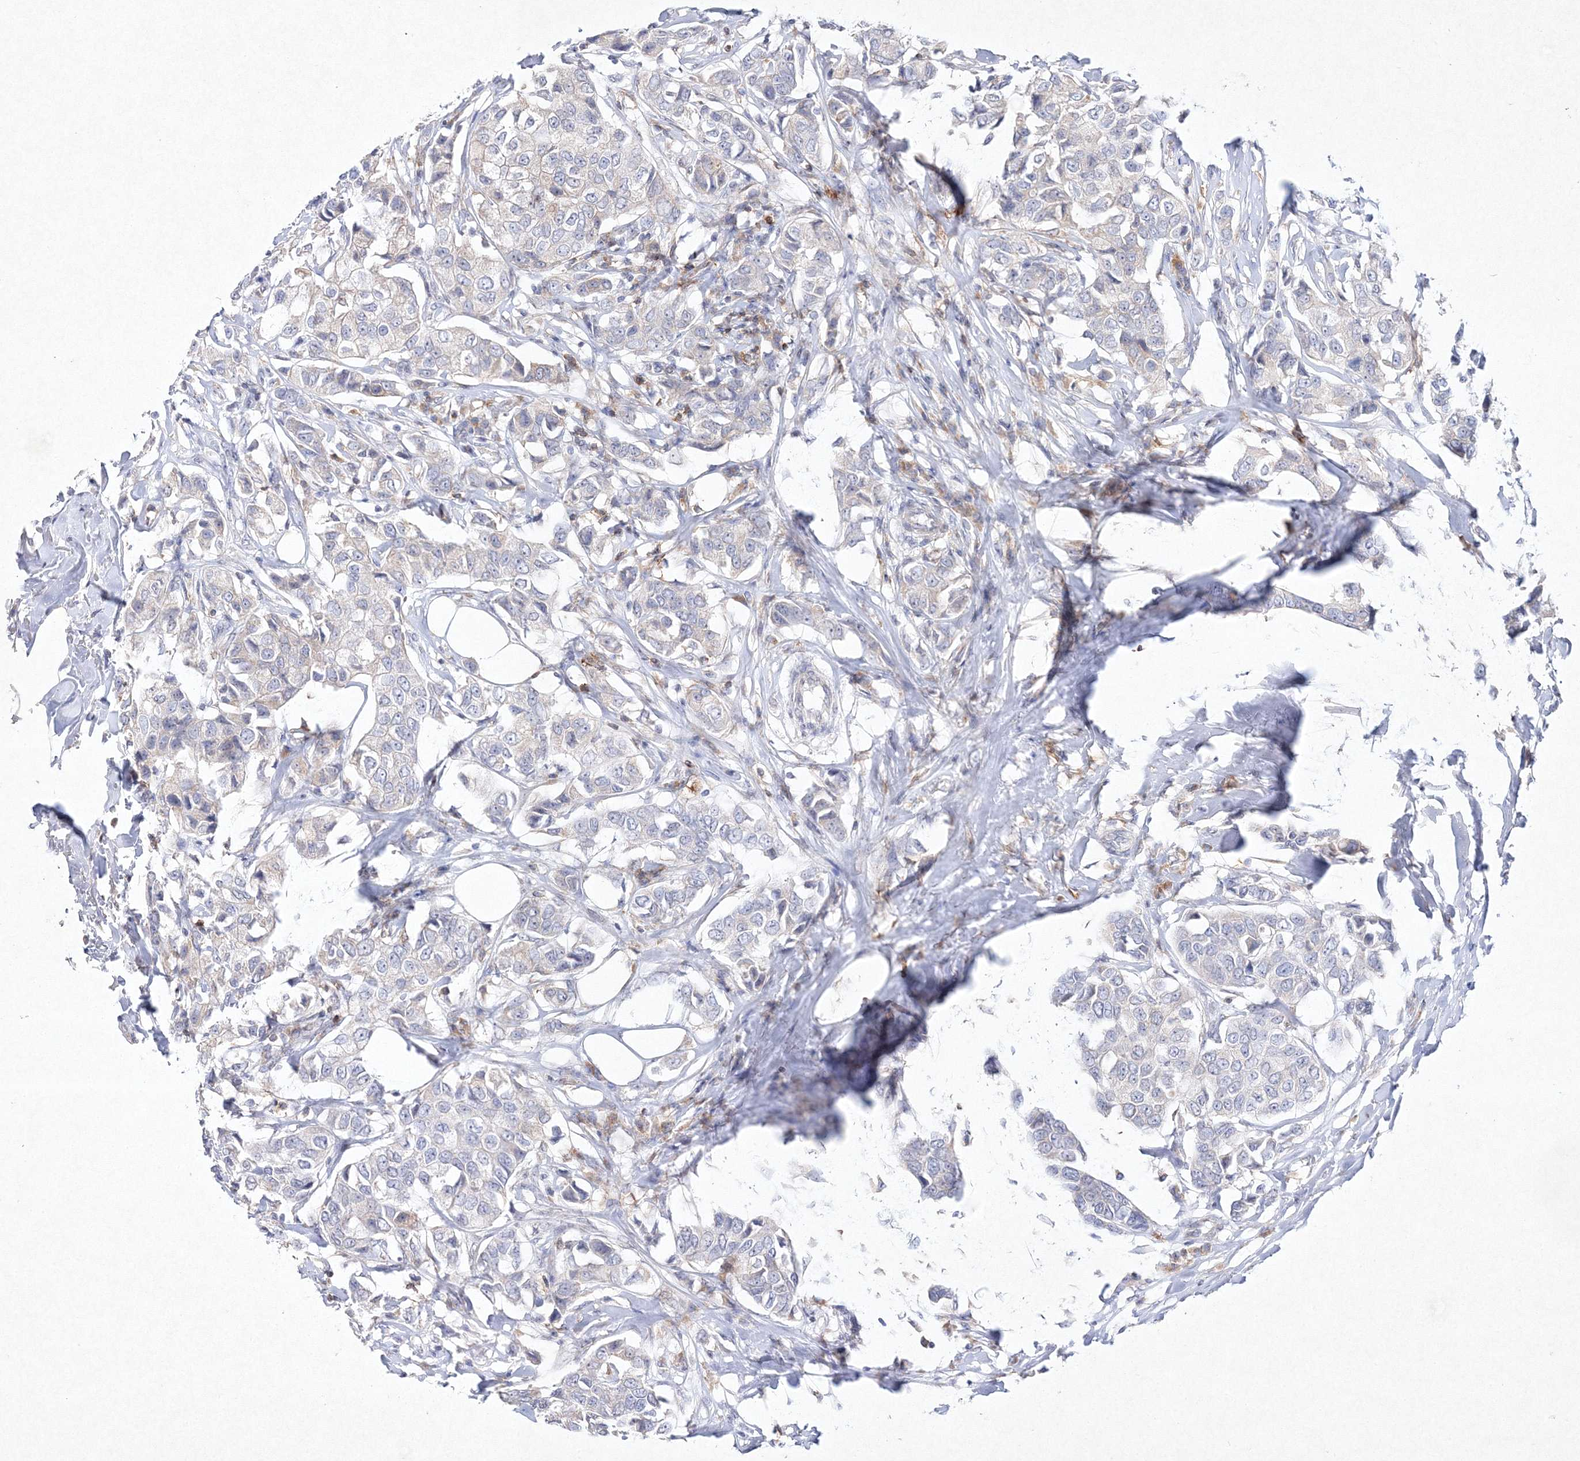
{"staining": {"intensity": "negative", "quantity": "none", "location": "none"}, "tissue": "breast cancer", "cell_type": "Tumor cells", "image_type": "cancer", "snomed": [{"axis": "morphology", "description": "Duct carcinoma"}, {"axis": "topography", "description": "Breast"}], "caption": "Tumor cells are negative for brown protein staining in breast cancer.", "gene": "HCST", "patient": {"sex": "female", "age": 80}}